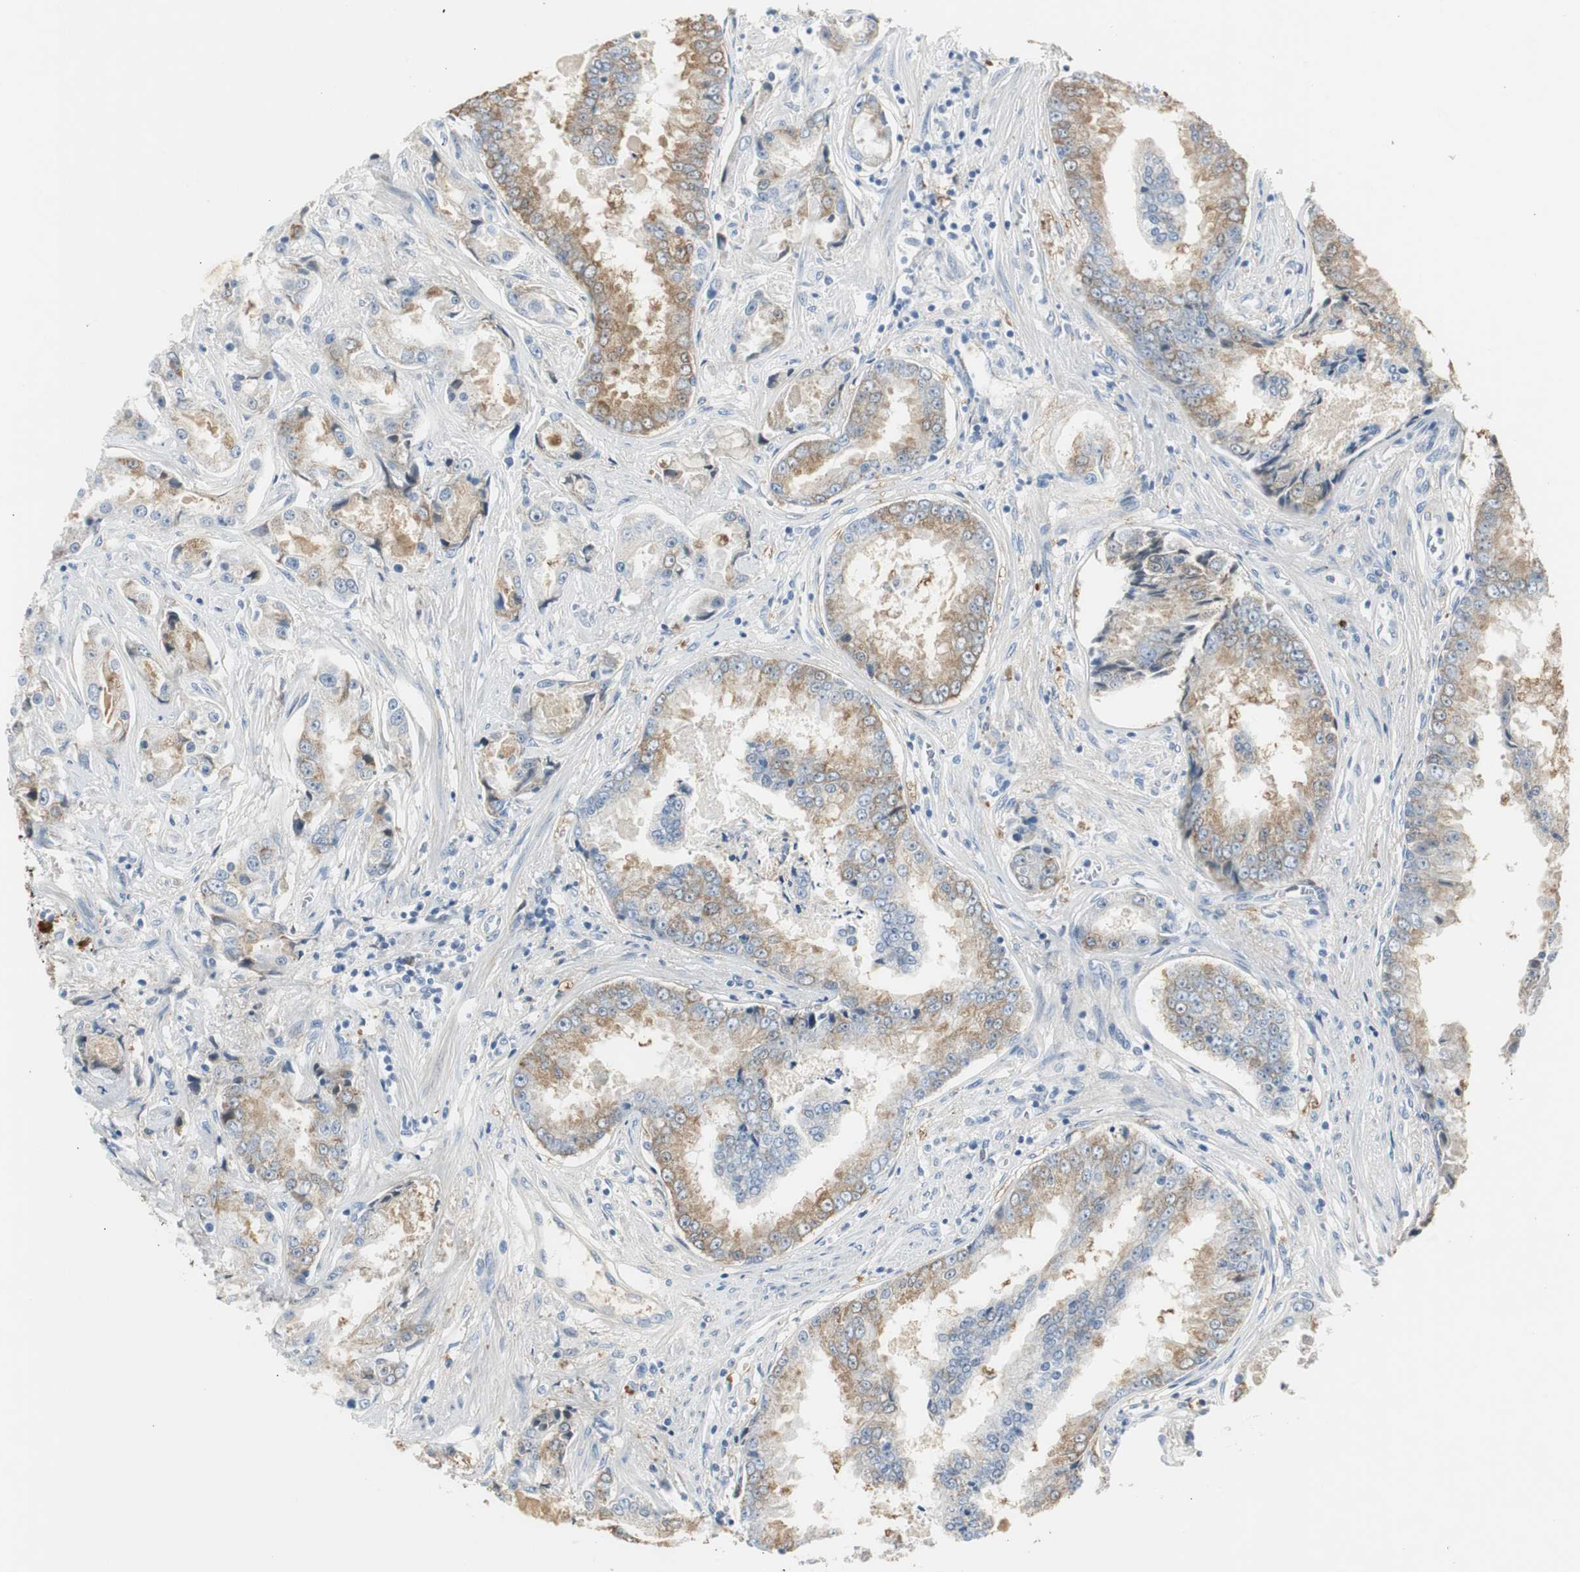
{"staining": {"intensity": "moderate", "quantity": ">75%", "location": "cytoplasmic/membranous"}, "tissue": "prostate cancer", "cell_type": "Tumor cells", "image_type": "cancer", "snomed": [{"axis": "morphology", "description": "Adenocarcinoma, High grade"}, {"axis": "topography", "description": "Prostate"}], "caption": "Approximately >75% of tumor cells in human prostate cancer reveal moderate cytoplasmic/membranous protein positivity as visualized by brown immunohistochemical staining.", "gene": "SERPINF1", "patient": {"sex": "male", "age": 73}}